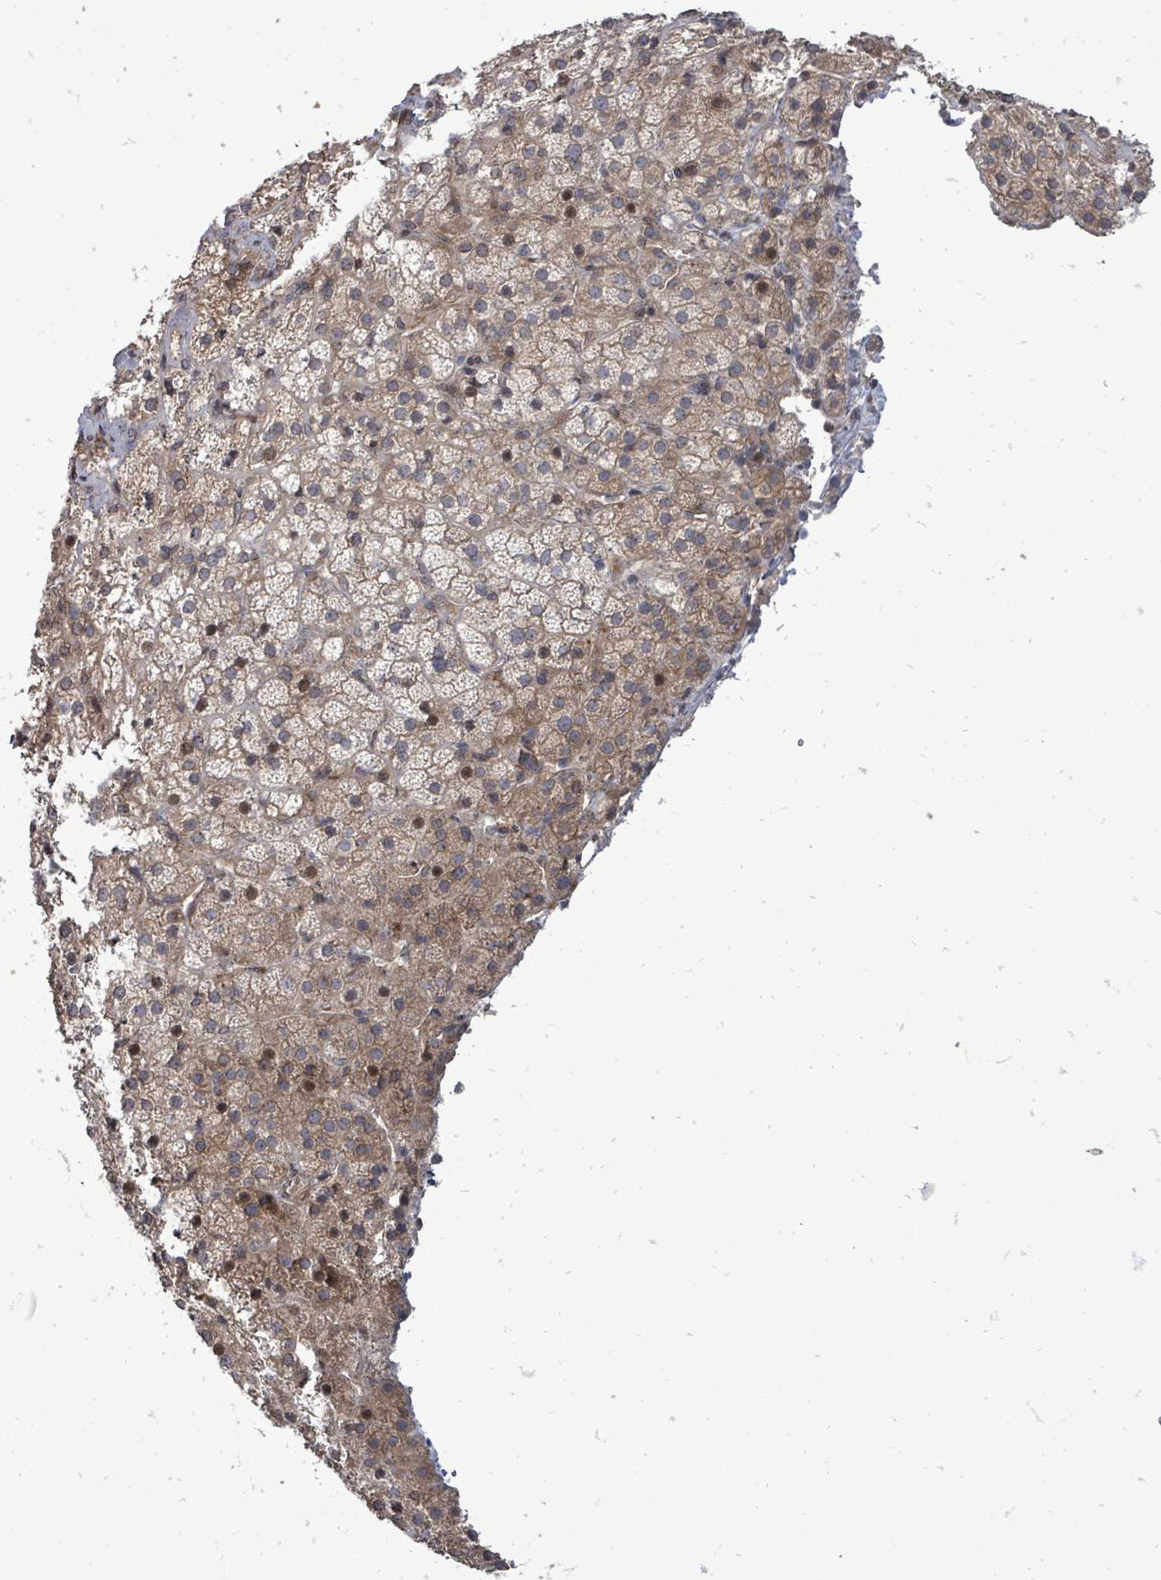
{"staining": {"intensity": "moderate", "quantity": "<25%", "location": "cytoplasmic/membranous,nuclear"}, "tissue": "adrenal gland", "cell_type": "Glandular cells", "image_type": "normal", "snomed": [{"axis": "morphology", "description": "Normal tissue, NOS"}, {"axis": "topography", "description": "Adrenal gland"}], "caption": "Glandular cells reveal low levels of moderate cytoplasmic/membranous,nuclear staining in approximately <25% of cells in unremarkable human adrenal gland.", "gene": "RALGAPB", "patient": {"sex": "female", "age": 70}}